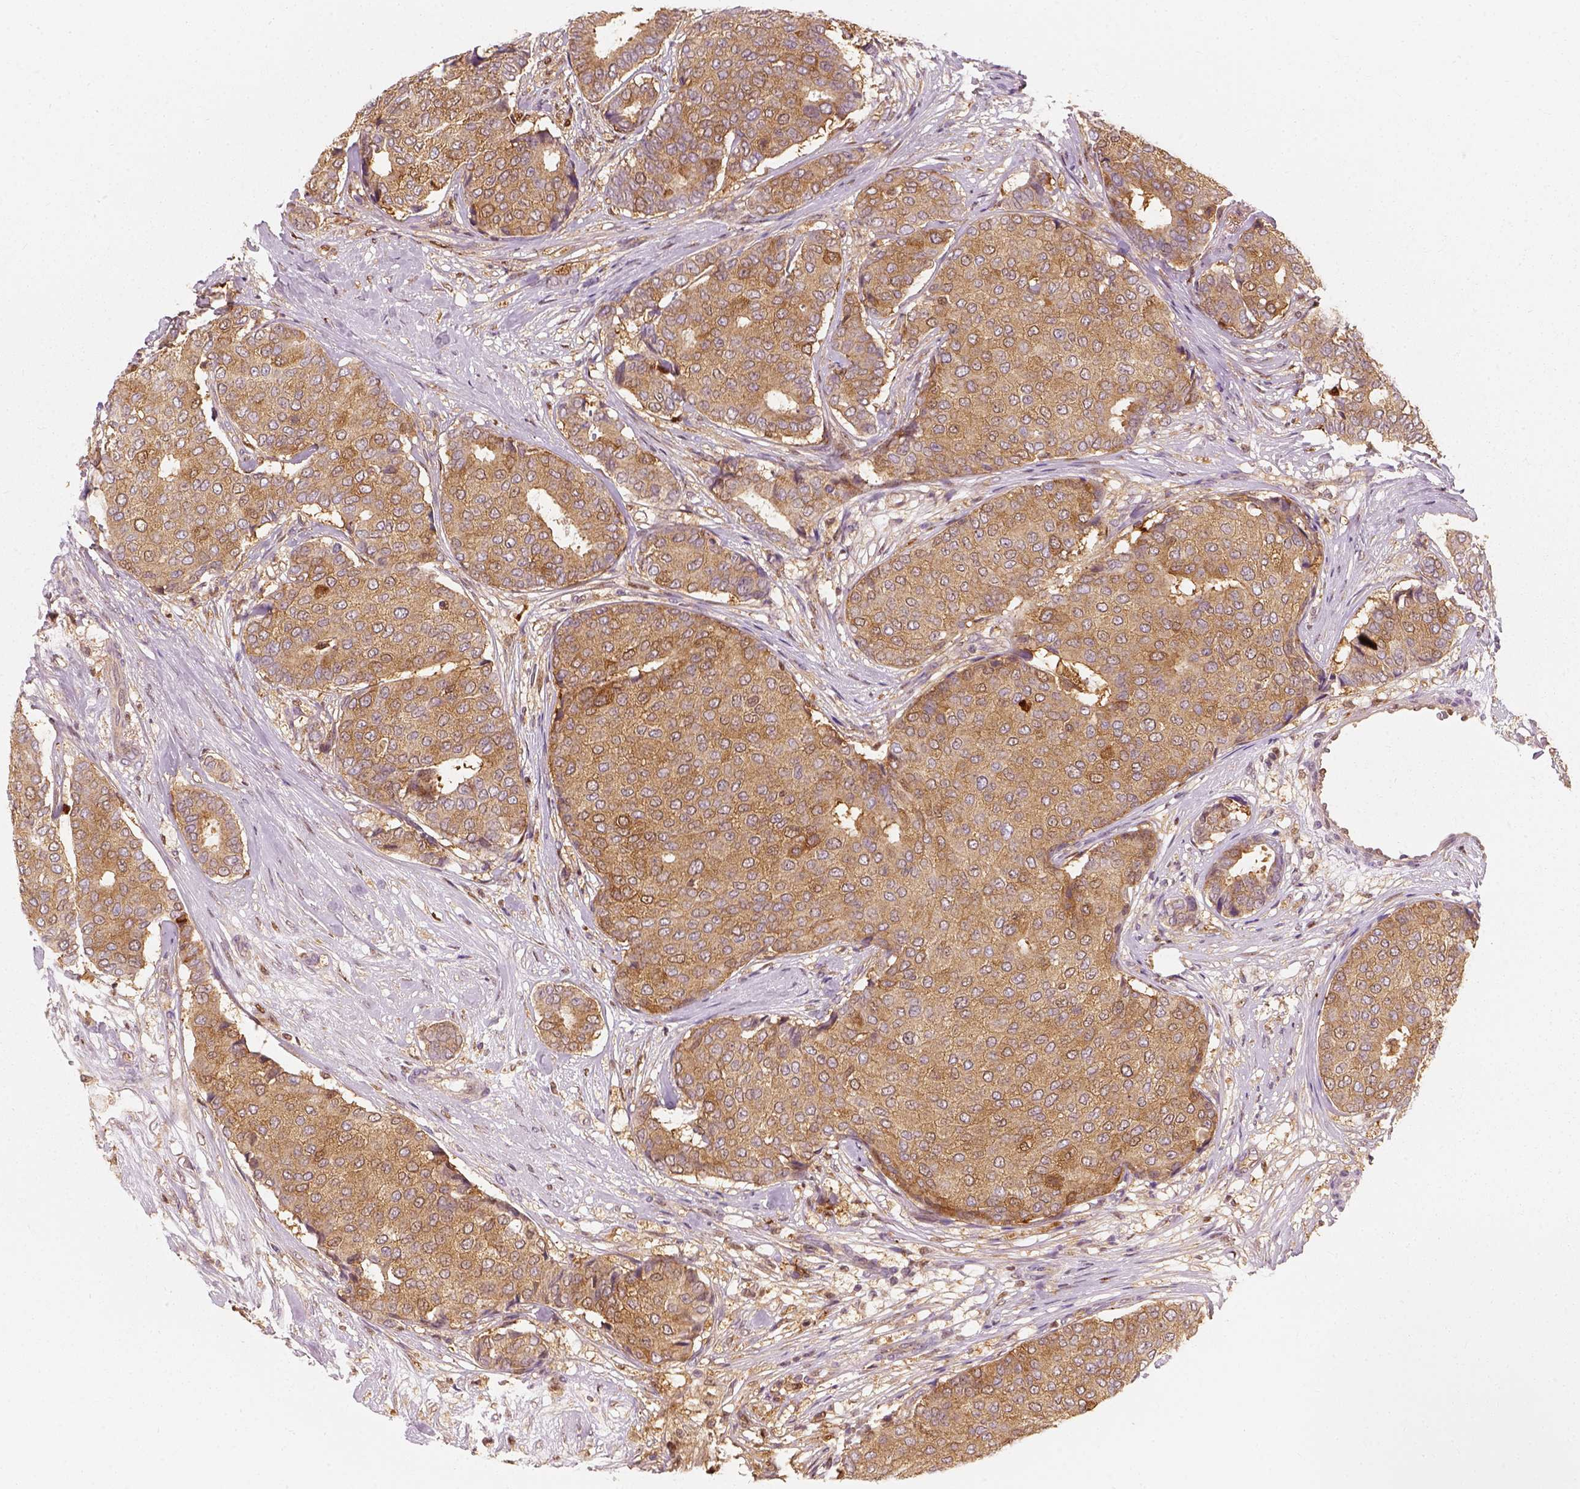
{"staining": {"intensity": "moderate", "quantity": ">75%", "location": "cytoplasmic/membranous"}, "tissue": "breast cancer", "cell_type": "Tumor cells", "image_type": "cancer", "snomed": [{"axis": "morphology", "description": "Duct carcinoma"}, {"axis": "topography", "description": "Breast"}], "caption": "Brown immunohistochemical staining in human breast cancer (intraductal carcinoma) shows moderate cytoplasmic/membranous expression in about >75% of tumor cells.", "gene": "SQSTM1", "patient": {"sex": "female", "age": 75}}